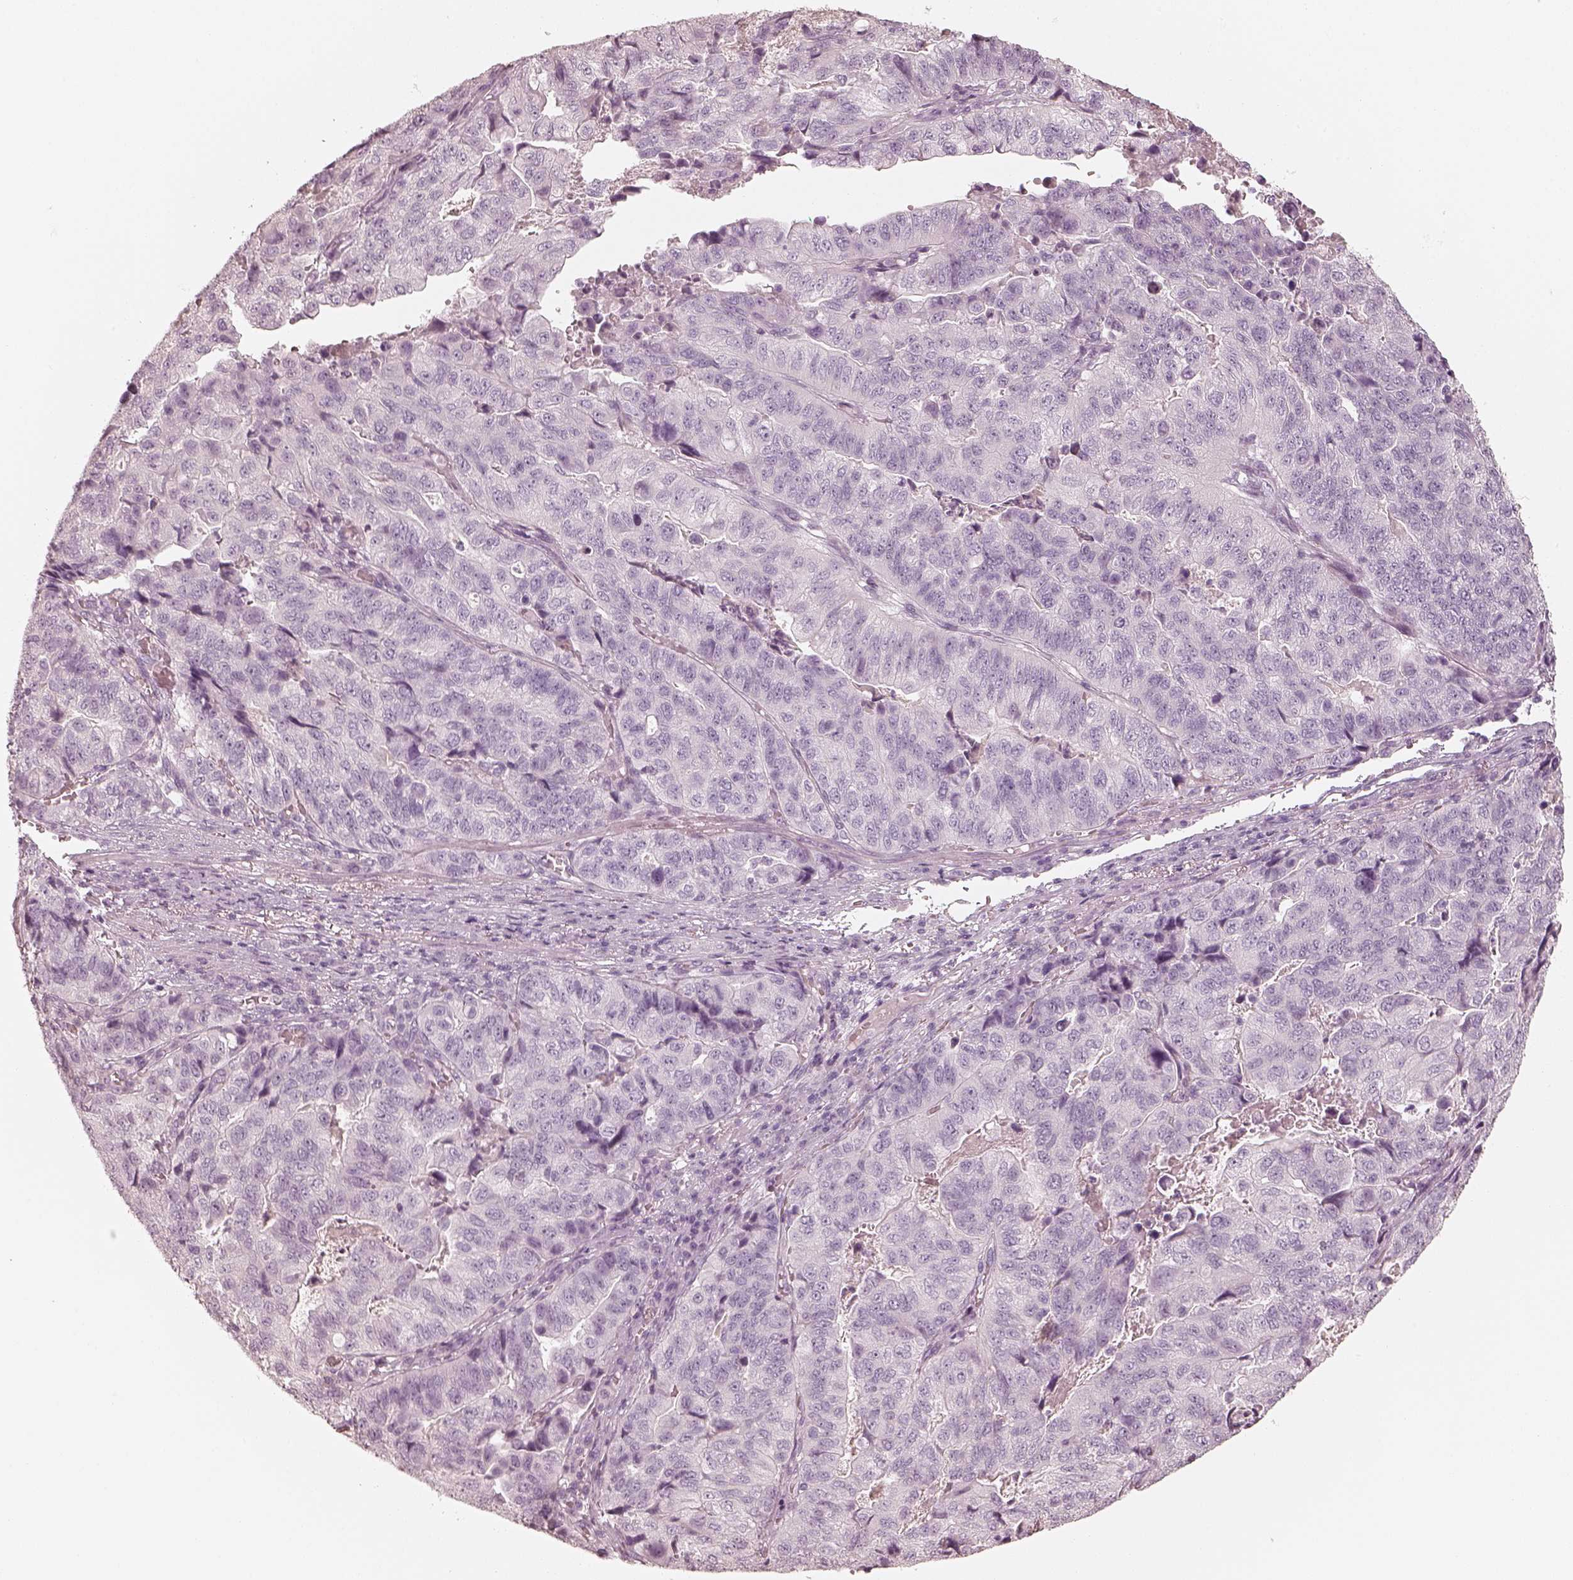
{"staining": {"intensity": "negative", "quantity": "none", "location": "none"}, "tissue": "stomach cancer", "cell_type": "Tumor cells", "image_type": "cancer", "snomed": [{"axis": "morphology", "description": "Adenocarcinoma, NOS"}, {"axis": "topography", "description": "Stomach, upper"}], "caption": "DAB immunohistochemical staining of stomach cancer reveals no significant staining in tumor cells.", "gene": "KRT82", "patient": {"sex": "female", "age": 67}}